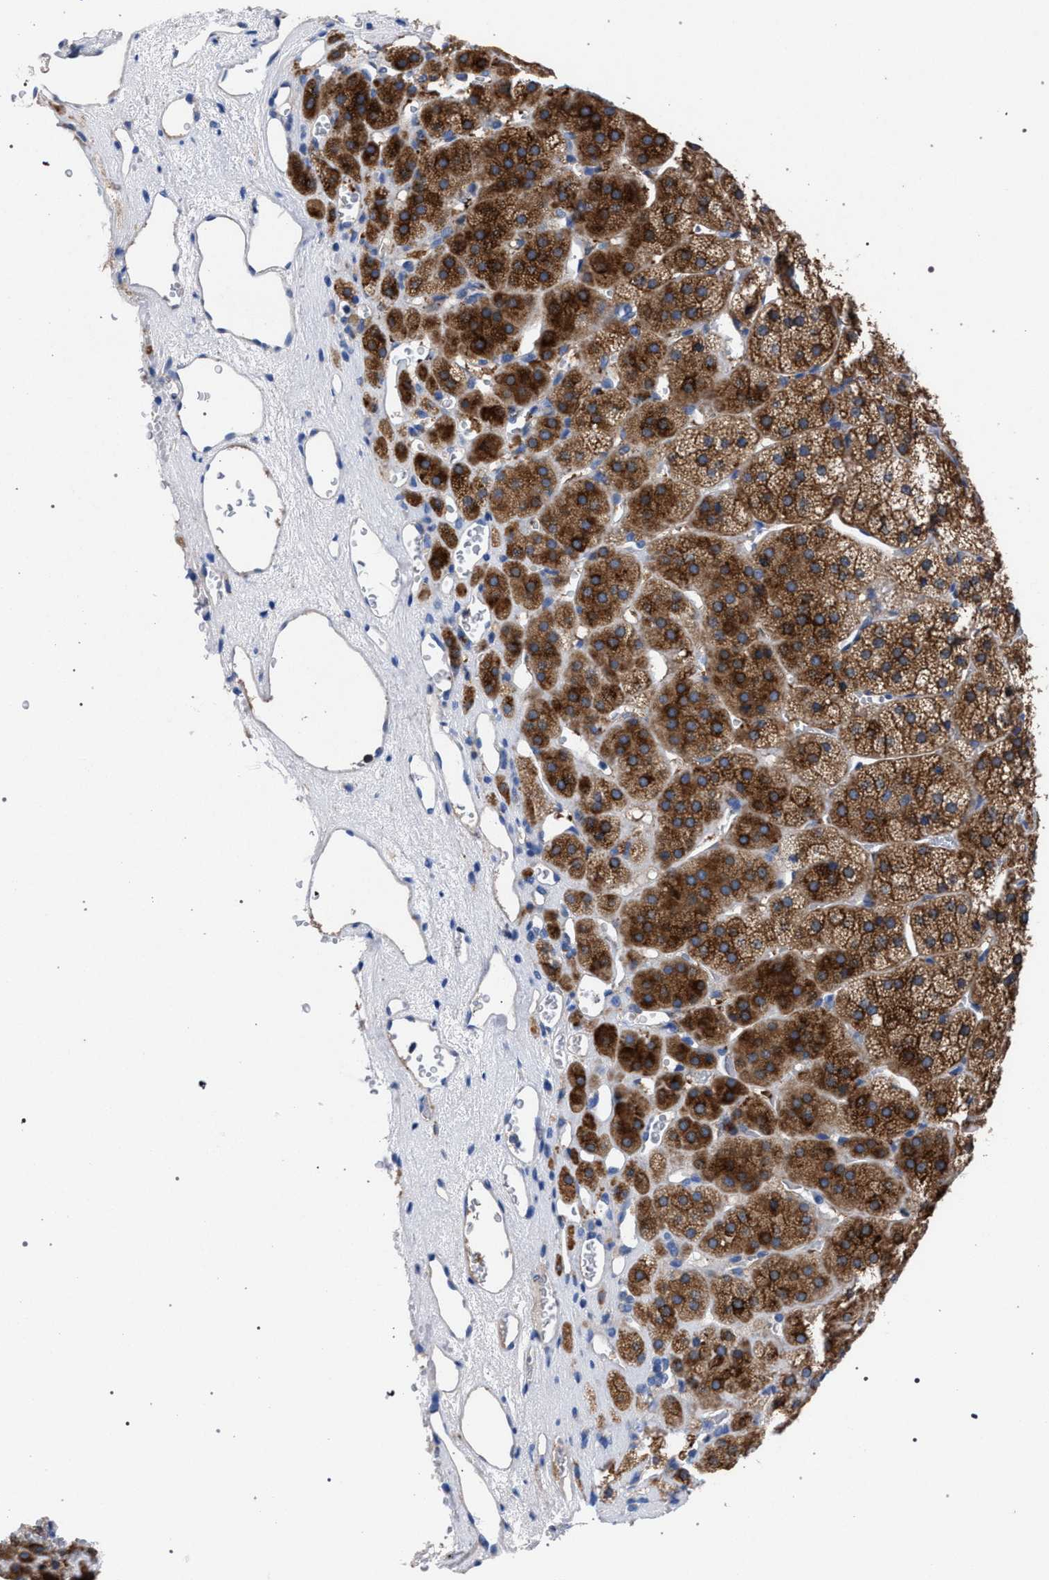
{"staining": {"intensity": "strong", "quantity": ">75%", "location": "cytoplasmic/membranous"}, "tissue": "adrenal gland", "cell_type": "Glandular cells", "image_type": "normal", "snomed": [{"axis": "morphology", "description": "Normal tissue, NOS"}, {"axis": "topography", "description": "Adrenal gland"}], "caption": "Immunohistochemistry (IHC) staining of normal adrenal gland, which reveals high levels of strong cytoplasmic/membranous staining in about >75% of glandular cells indicating strong cytoplasmic/membranous protein positivity. The staining was performed using DAB (brown) for protein detection and nuclei were counterstained in hematoxylin (blue).", "gene": "GMPR", "patient": {"sex": "female", "age": 44}}